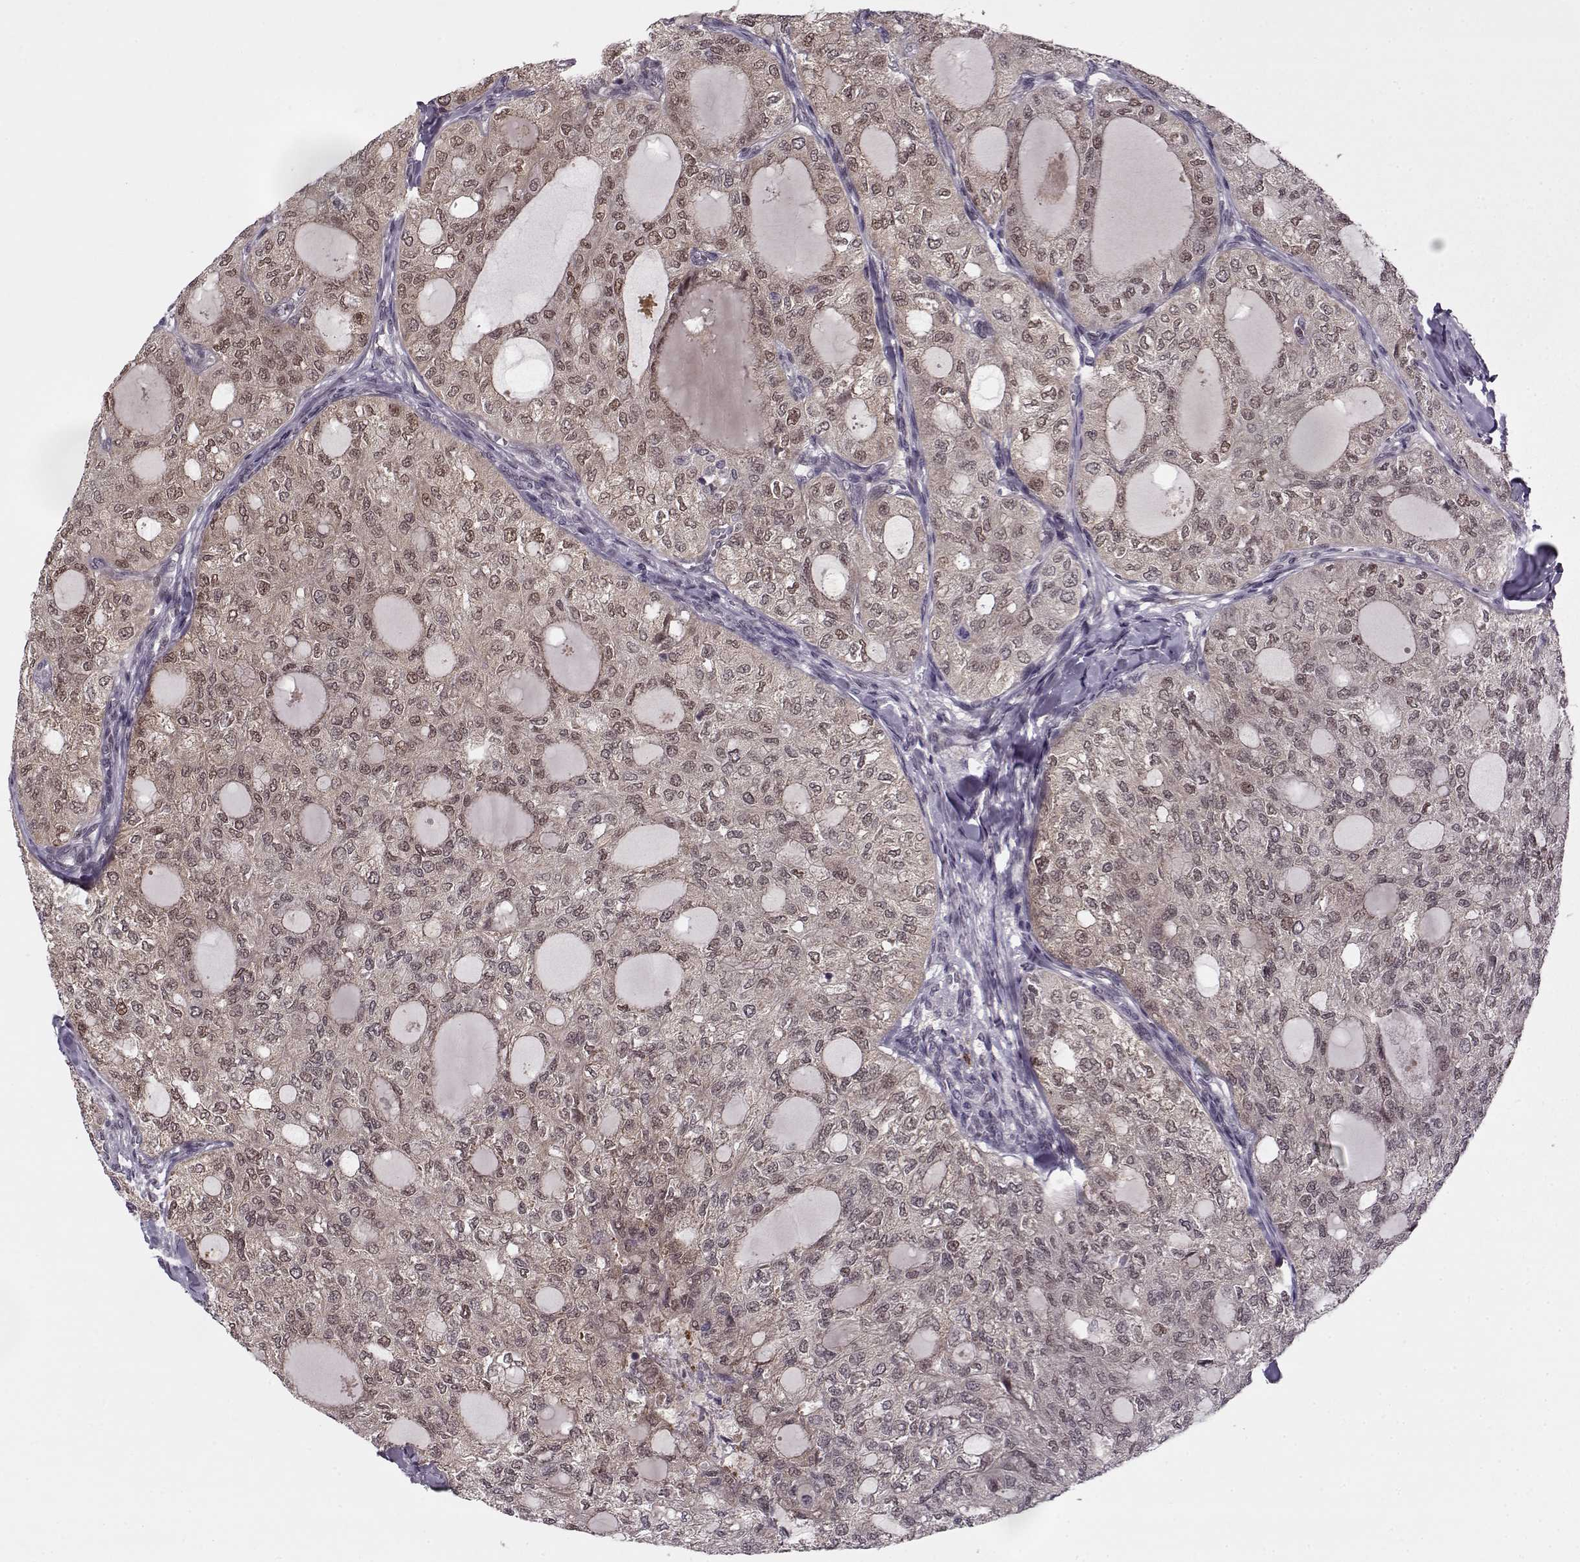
{"staining": {"intensity": "negative", "quantity": "none", "location": "none"}, "tissue": "thyroid cancer", "cell_type": "Tumor cells", "image_type": "cancer", "snomed": [{"axis": "morphology", "description": "Follicular adenoma carcinoma, NOS"}, {"axis": "topography", "description": "Thyroid gland"}], "caption": "Tumor cells are negative for protein expression in human follicular adenoma carcinoma (thyroid).", "gene": "DENND4B", "patient": {"sex": "male", "age": 75}}